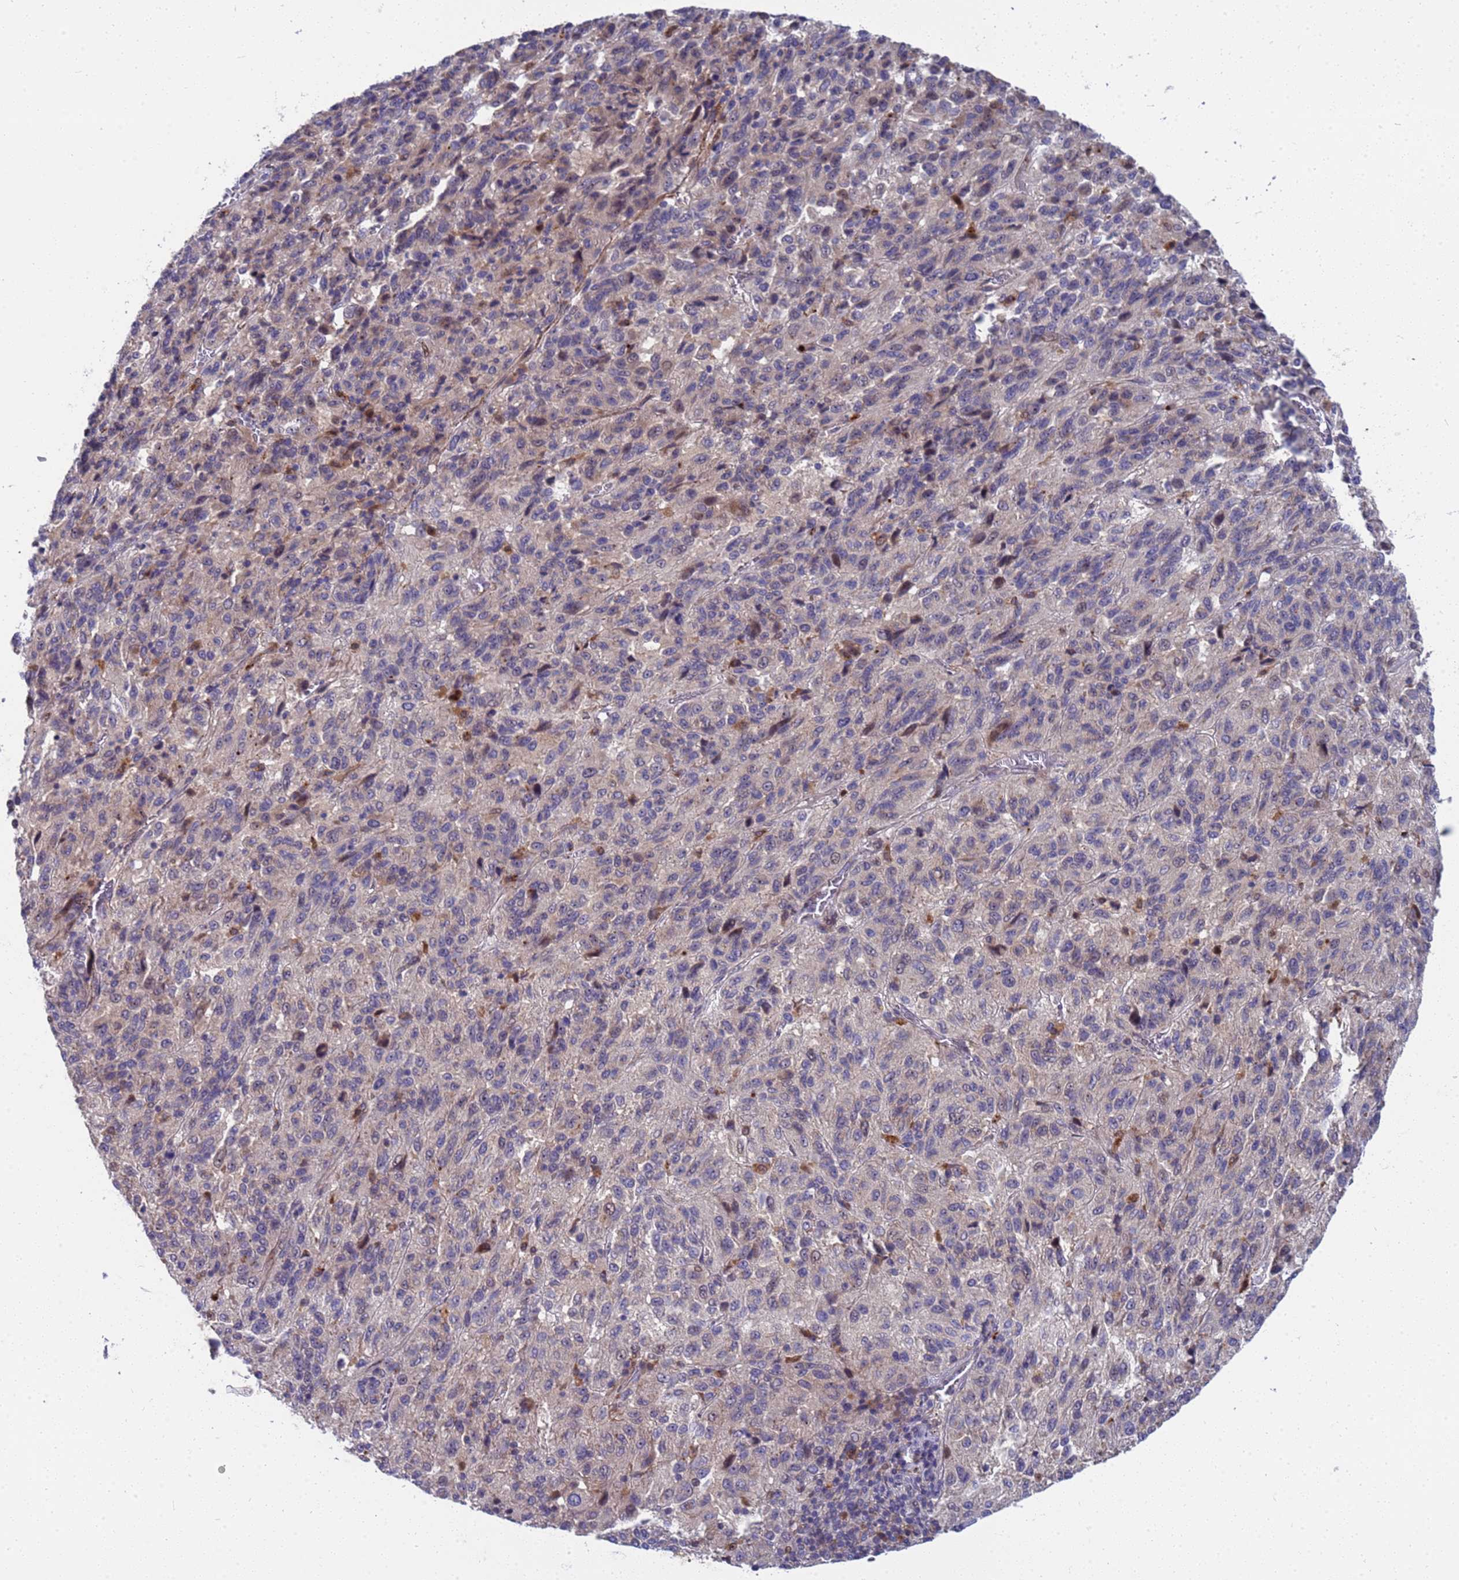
{"staining": {"intensity": "negative", "quantity": "none", "location": "none"}, "tissue": "melanoma", "cell_type": "Tumor cells", "image_type": "cancer", "snomed": [{"axis": "morphology", "description": "Malignant melanoma, Metastatic site"}, {"axis": "topography", "description": "Lung"}], "caption": "Immunohistochemistry photomicrograph of human malignant melanoma (metastatic site) stained for a protein (brown), which exhibits no positivity in tumor cells.", "gene": "ENOSF1", "patient": {"sex": "male", "age": 64}}